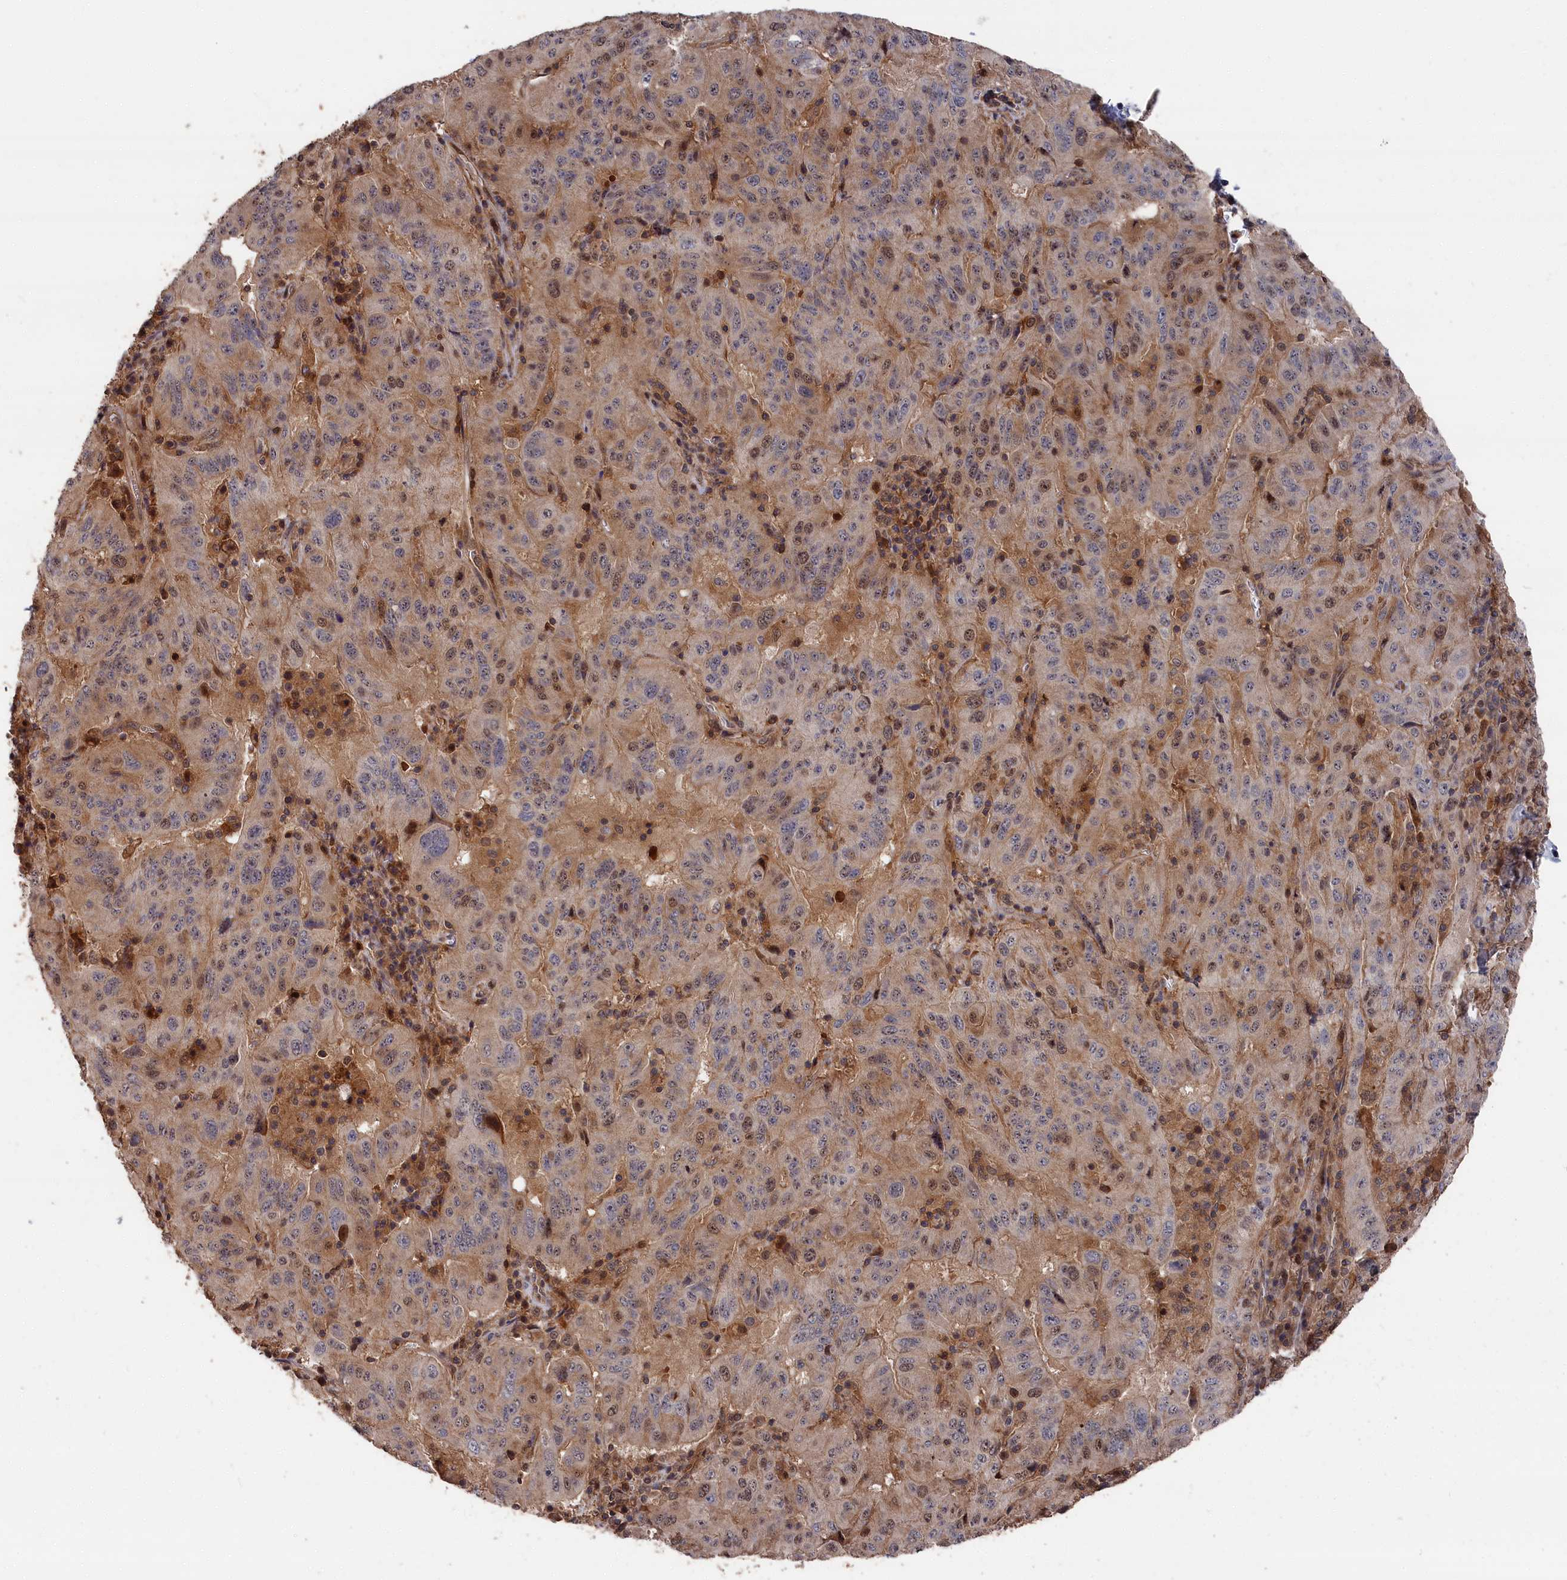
{"staining": {"intensity": "weak", "quantity": "25%-75%", "location": "cytoplasmic/membranous,nuclear"}, "tissue": "pancreatic cancer", "cell_type": "Tumor cells", "image_type": "cancer", "snomed": [{"axis": "morphology", "description": "Adenocarcinoma, NOS"}, {"axis": "topography", "description": "Pancreas"}], "caption": "This image demonstrates immunohistochemistry (IHC) staining of pancreatic cancer (adenocarcinoma), with low weak cytoplasmic/membranous and nuclear expression in approximately 25%-75% of tumor cells.", "gene": "RMI2", "patient": {"sex": "male", "age": 63}}